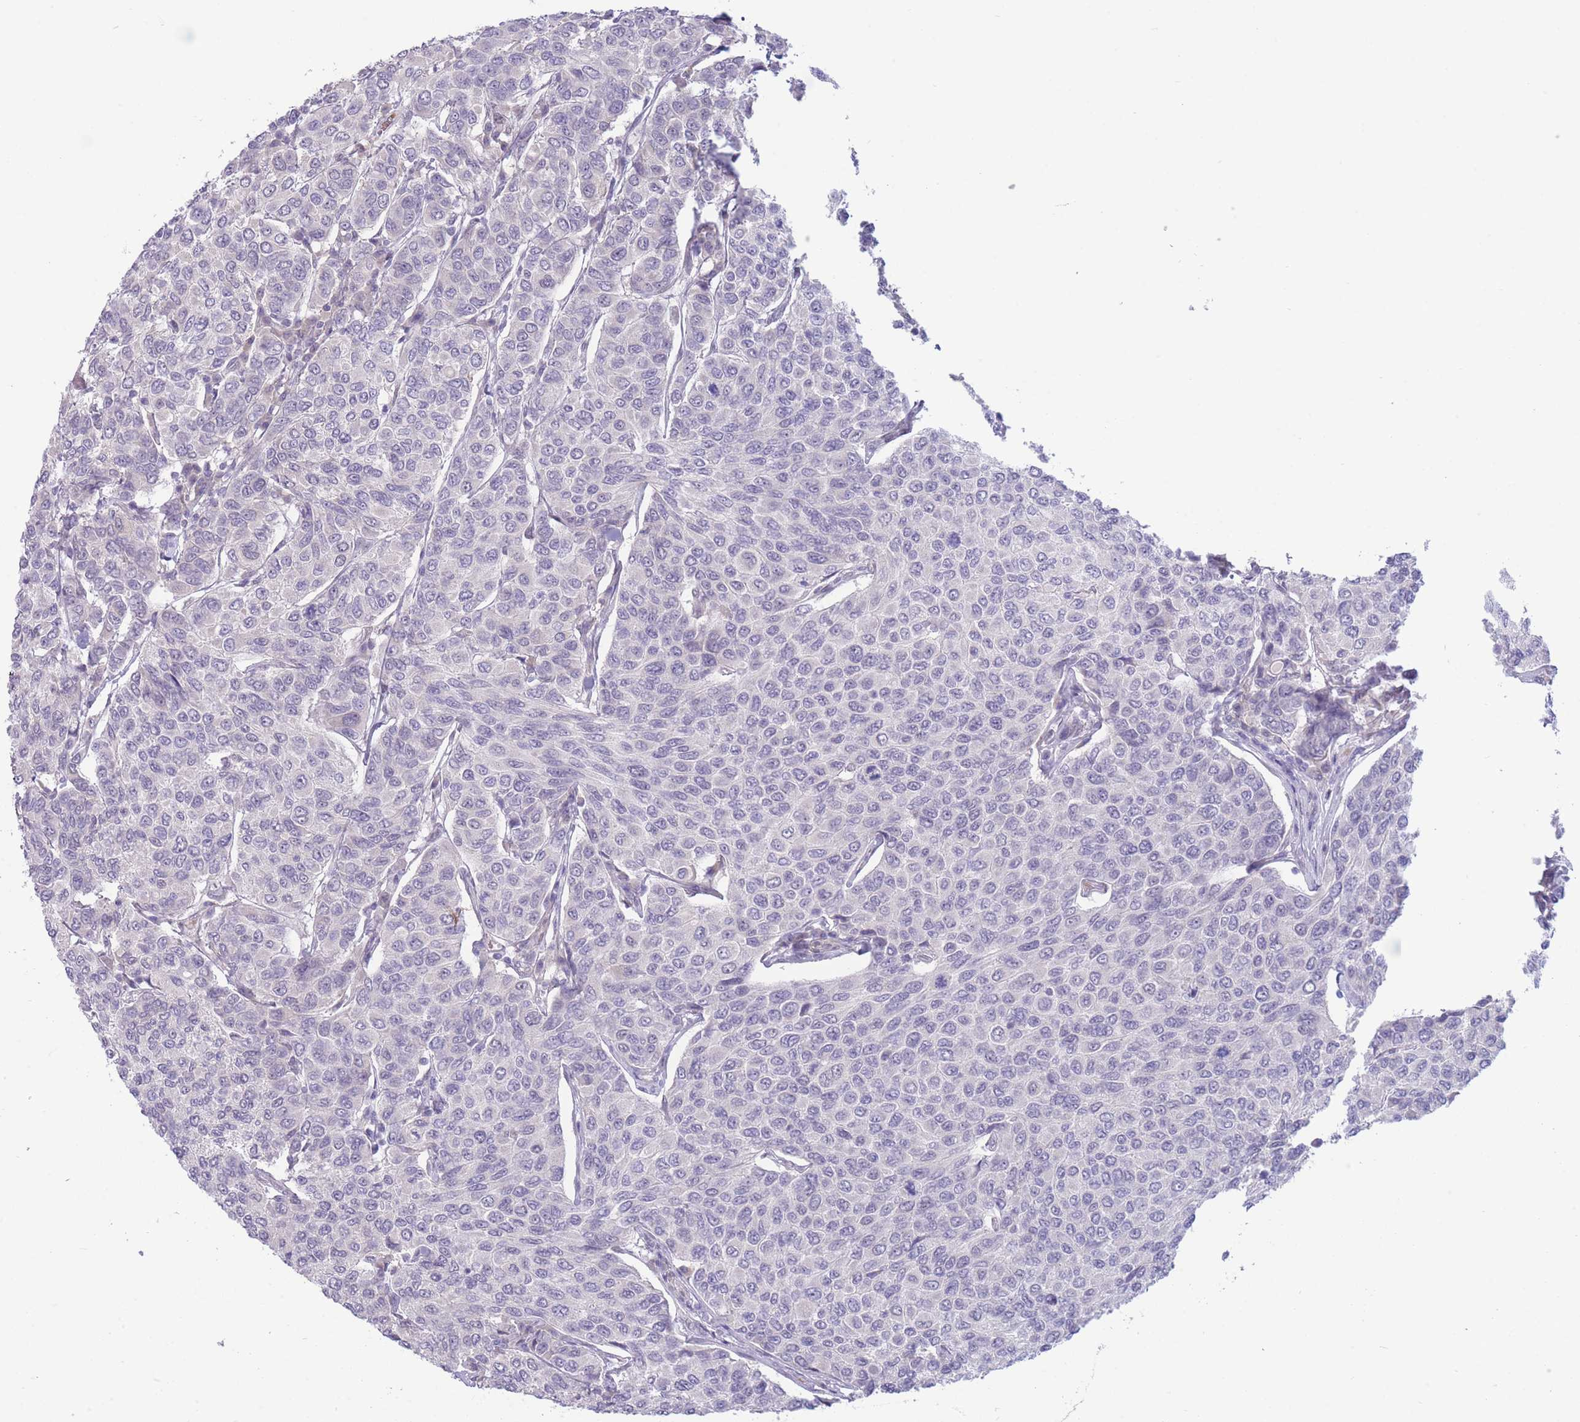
{"staining": {"intensity": "negative", "quantity": "none", "location": "none"}, "tissue": "breast cancer", "cell_type": "Tumor cells", "image_type": "cancer", "snomed": [{"axis": "morphology", "description": "Duct carcinoma"}, {"axis": "topography", "description": "Breast"}], "caption": "This is an immunohistochemistry (IHC) histopathology image of breast cancer. There is no staining in tumor cells.", "gene": "FBXO46", "patient": {"sex": "female", "age": 55}}